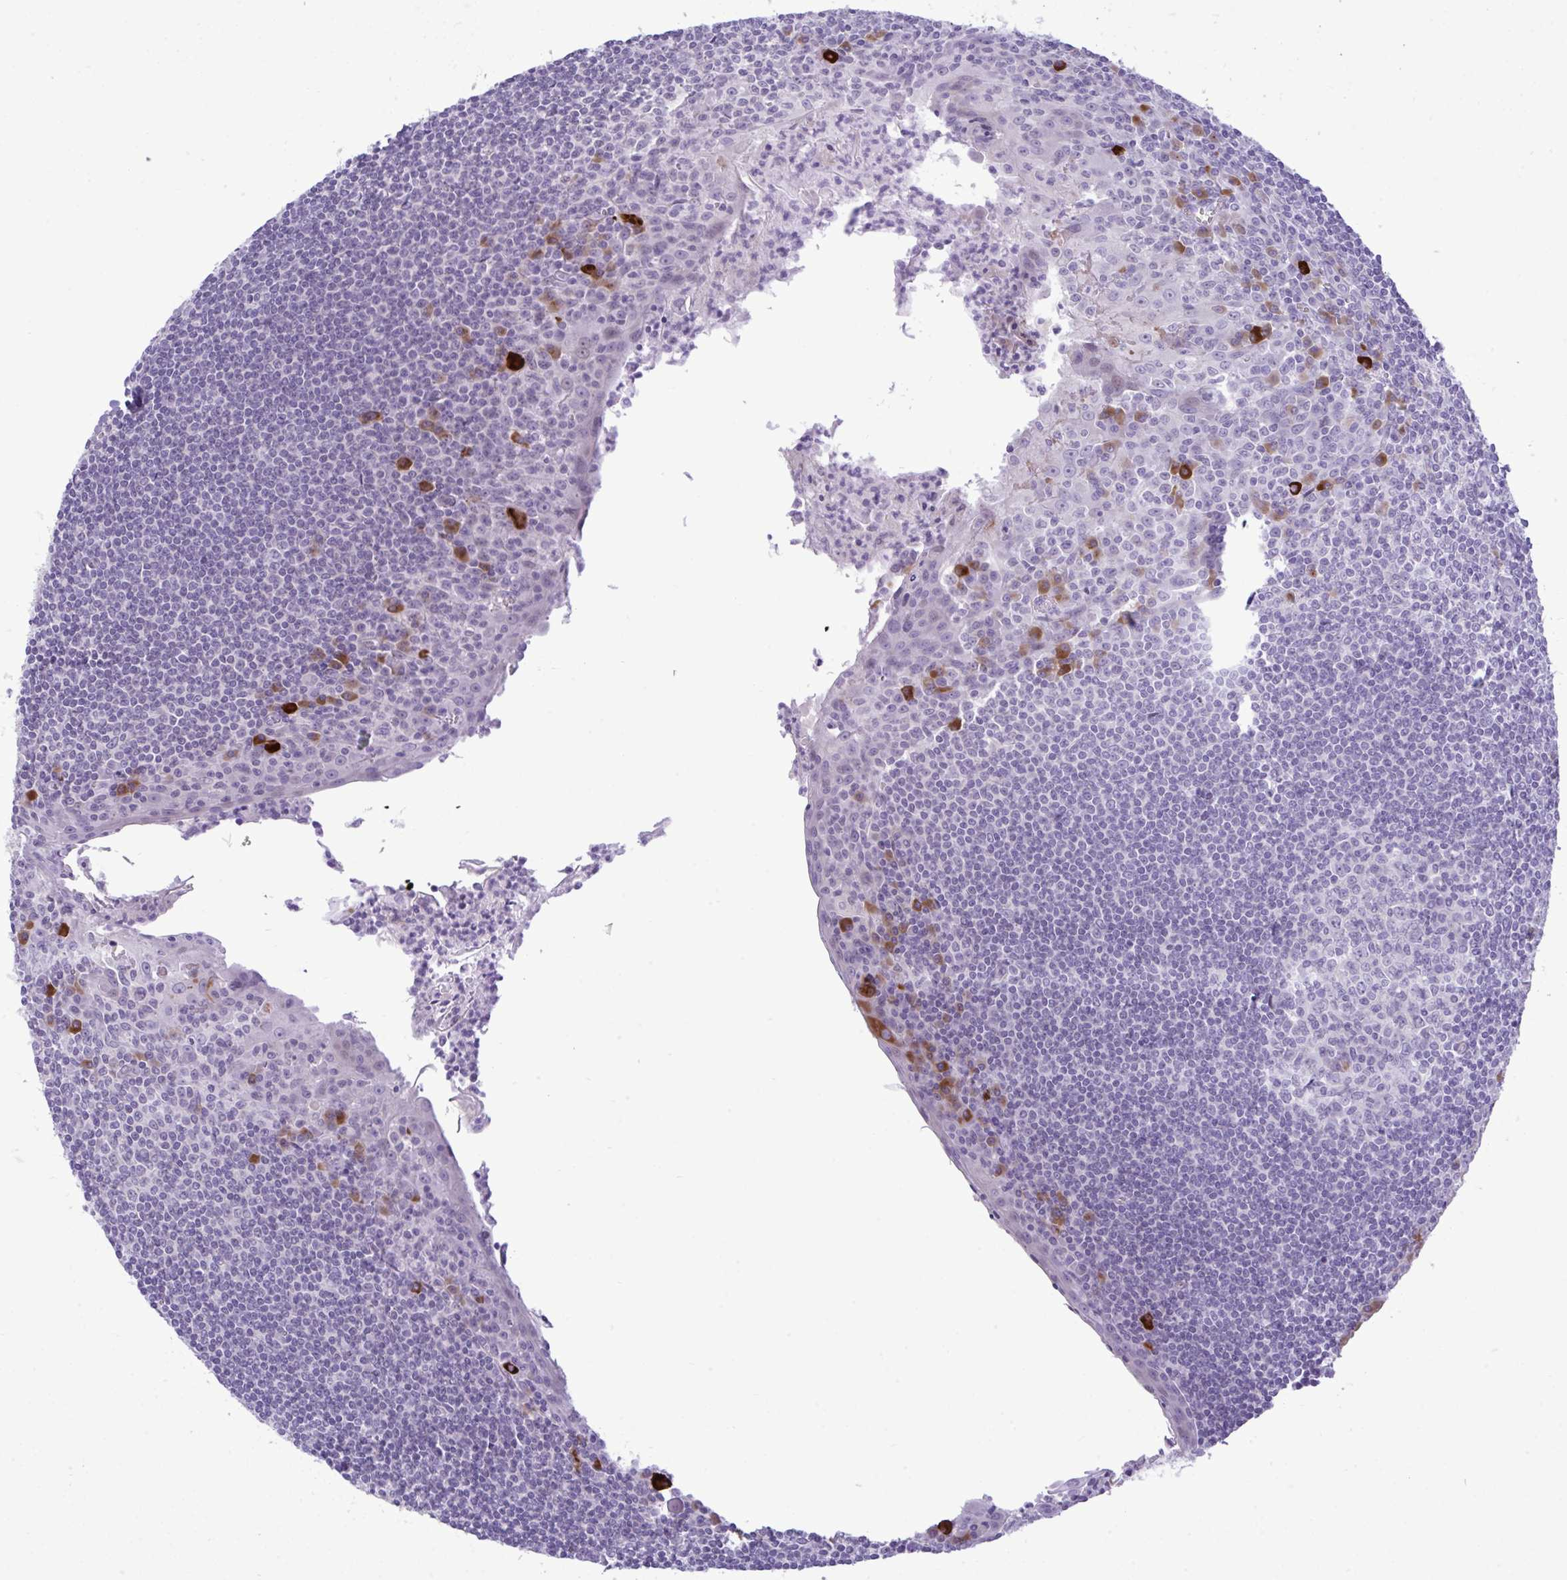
{"staining": {"intensity": "negative", "quantity": "none", "location": "none"}, "tissue": "tonsil", "cell_type": "Germinal center cells", "image_type": "normal", "snomed": [{"axis": "morphology", "description": "Normal tissue, NOS"}, {"axis": "topography", "description": "Tonsil"}], "caption": "Tonsil was stained to show a protein in brown. There is no significant positivity in germinal center cells. (Immunohistochemistry, brightfield microscopy, high magnification).", "gene": "SPAG1", "patient": {"sex": "male", "age": 27}}